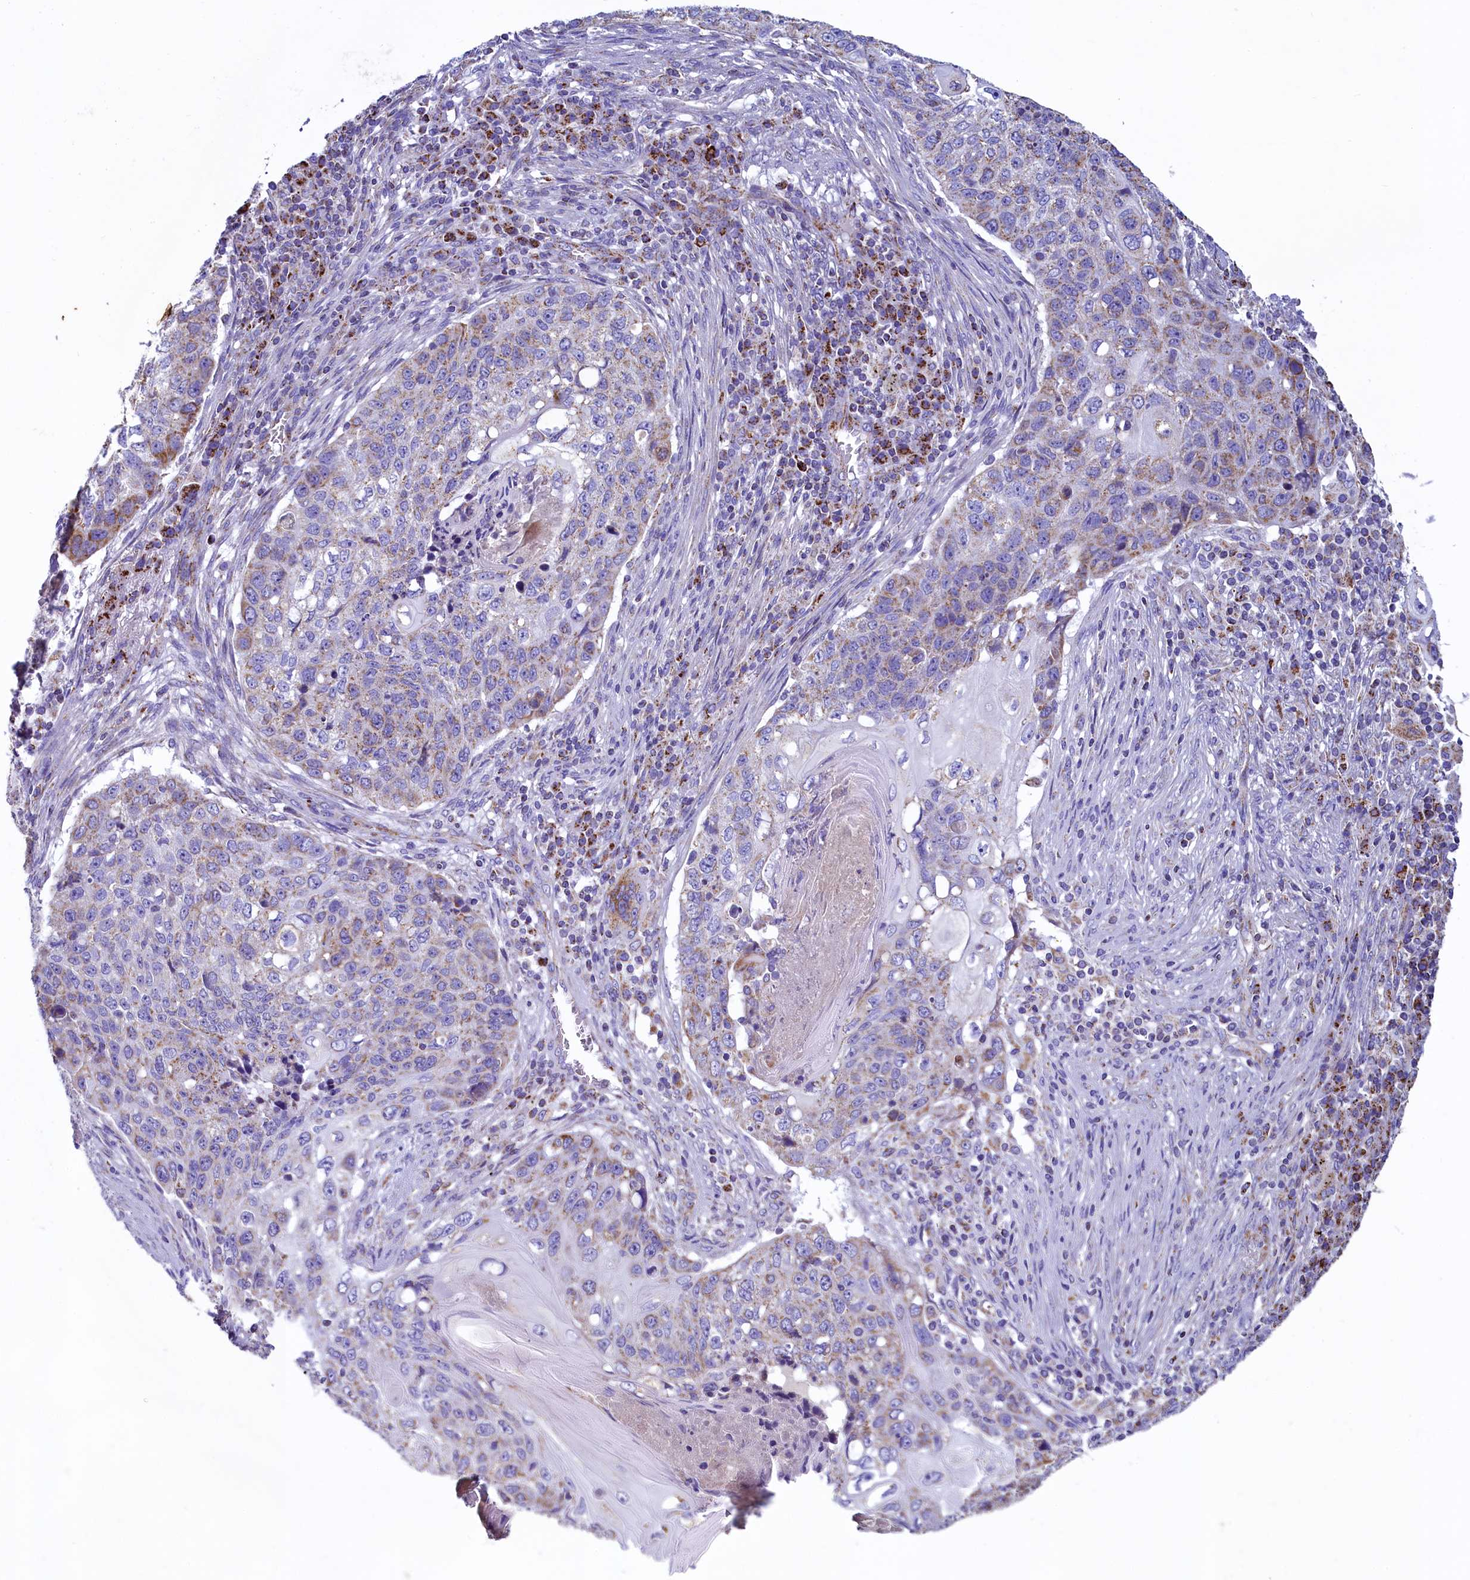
{"staining": {"intensity": "moderate", "quantity": "<25%", "location": "cytoplasmic/membranous"}, "tissue": "lung cancer", "cell_type": "Tumor cells", "image_type": "cancer", "snomed": [{"axis": "morphology", "description": "Squamous cell carcinoma, NOS"}, {"axis": "topography", "description": "Lung"}], "caption": "This histopathology image exhibits IHC staining of squamous cell carcinoma (lung), with low moderate cytoplasmic/membranous staining in about <25% of tumor cells.", "gene": "IDH3A", "patient": {"sex": "female", "age": 63}}